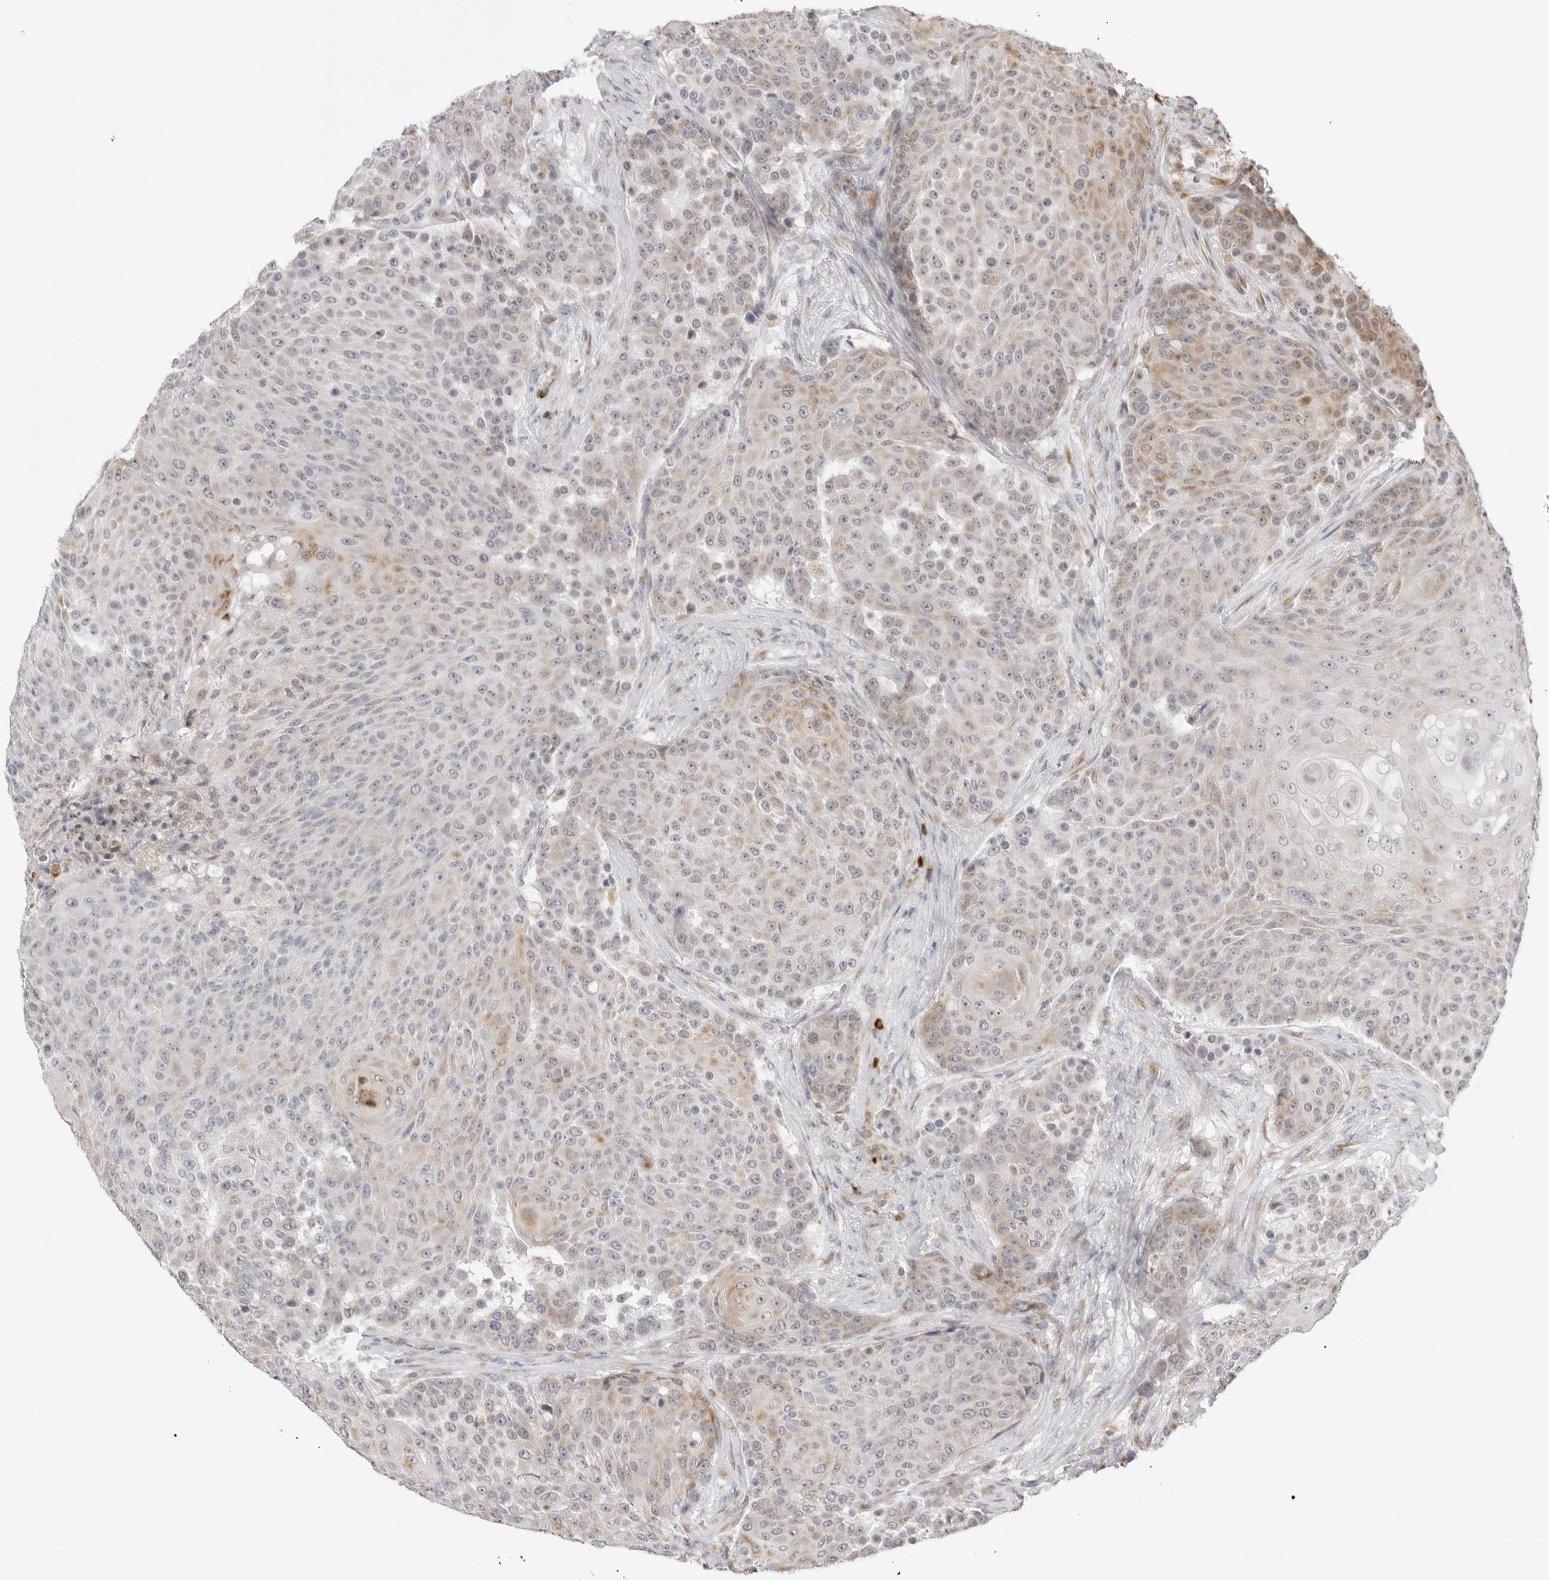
{"staining": {"intensity": "weak", "quantity": "25%-75%", "location": "cytoplasmic/membranous"}, "tissue": "urothelial cancer", "cell_type": "Tumor cells", "image_type": "cancer", "snomed": [{"axis": "morphology", "description": "Urothelial carcinoma, High grade"}, {"axis": "topography", "description": "Urinary bladder"}], "caption": "About 25%-75% of tumor cells in human urothelial carcinoma (high-grade) exhibit weak cytoplasmic/membranous protein positivity as visualized by brown immunohistochemical staining.", "gene": "RPN1", "patient": {"sex": "female", "age": 63}}